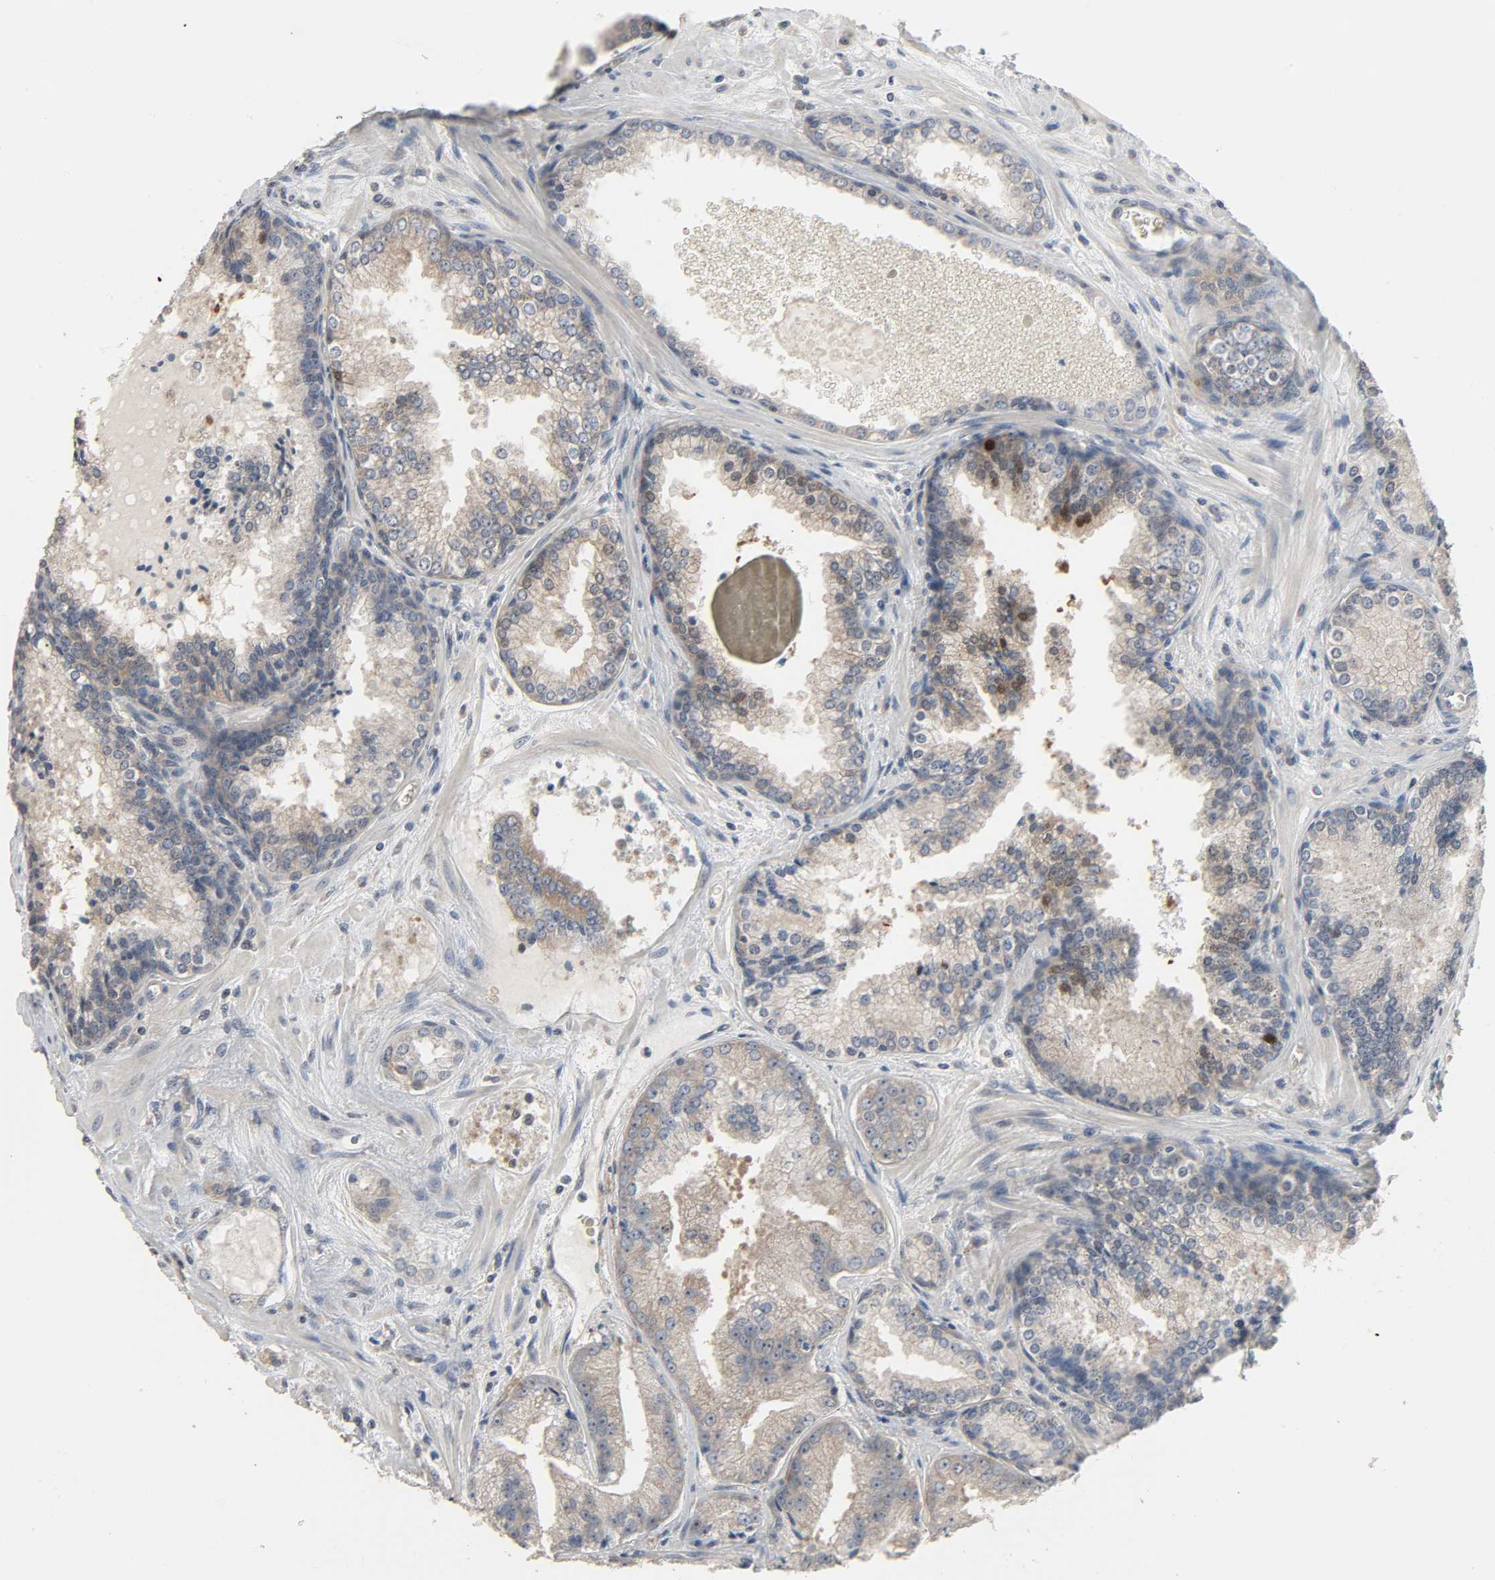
{"staining": {"intensity": "moderate", "quantity": ">75%", "location": "cytoplasmic/membranous,nuclear"}, "tissue": "prostate cancer", "cell_type": "Tumor cells", "image_type": "cancer", "snomed": [{"axis": "morphology", "description": "Adenocarcinoma, Low grade"}, {"axis": "topography", "description": "Prostate"}], "caption": "This micrograph exhibits prostate low-grade adenocarcinoma stained with immunohistochemistry (IHC) to label a protein in brown. The cytoplasmic/membranous and nuclear of tumor cells show moderate positivity for the protein. Nuclei are counter-stained blue.", "gene": "PLEKHA2", "patient": {"sex": "male", "age": 60}}